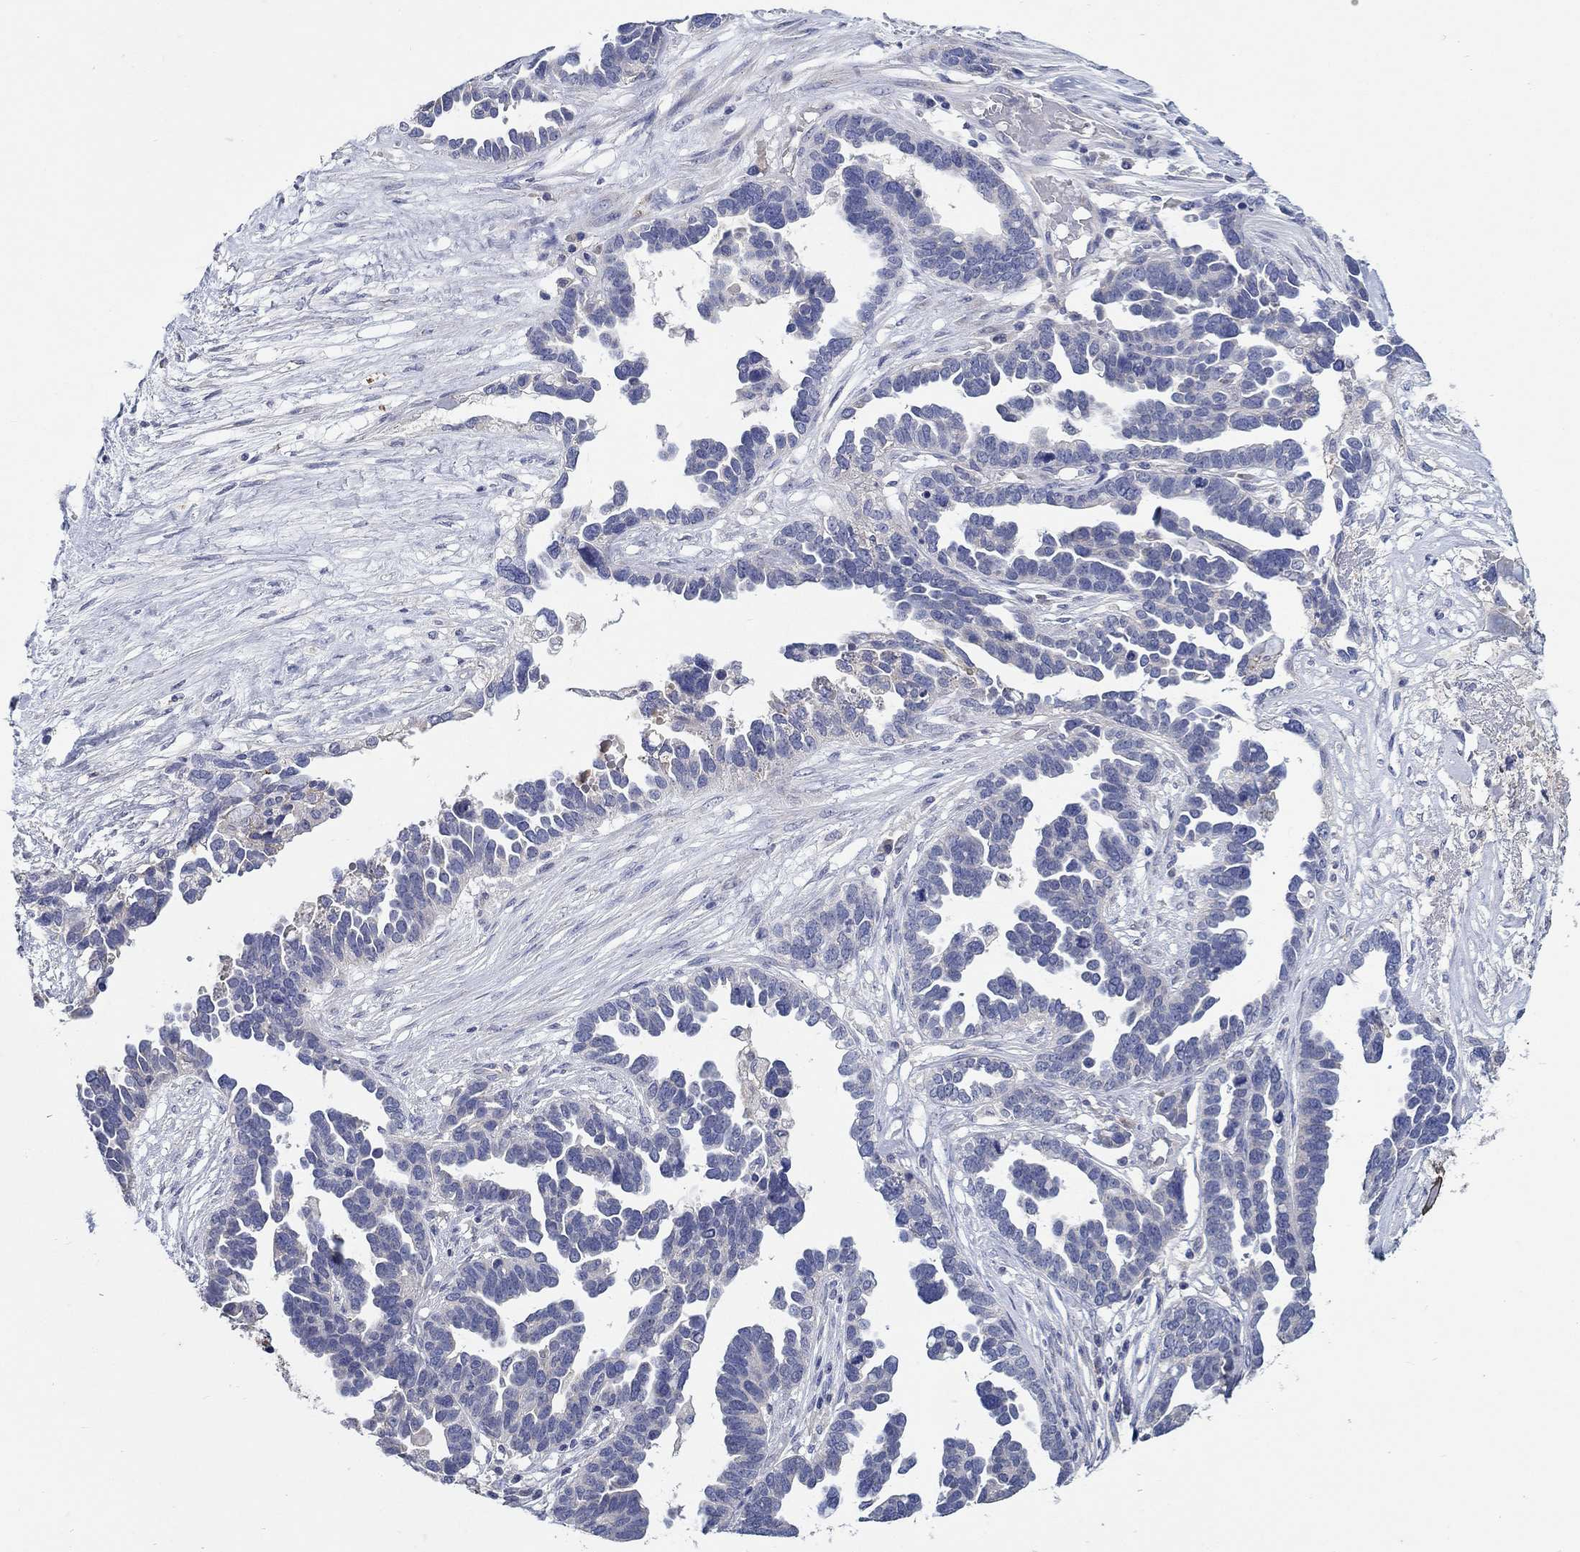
{"staining": {"intensity": "negative", "quantity": "none", "location": "none"}, "tissue": "ovarian cancer", "cell_type": "Tumor cells", "image_type": "cancer", "snomed": [{"axis": "morphology", "description": "Cystadenocarcinoma, serous, NOS"}, {"axis": "topography", "description": "Ovary"}], "caption": "A high-resolution micrograph shows IHC staining of ovarian serous cystadenocarcinoma, which displays no significant positivity in tumor cells.", "gene": "PROZ", "patient": {"sex": "female", "age": 54}}